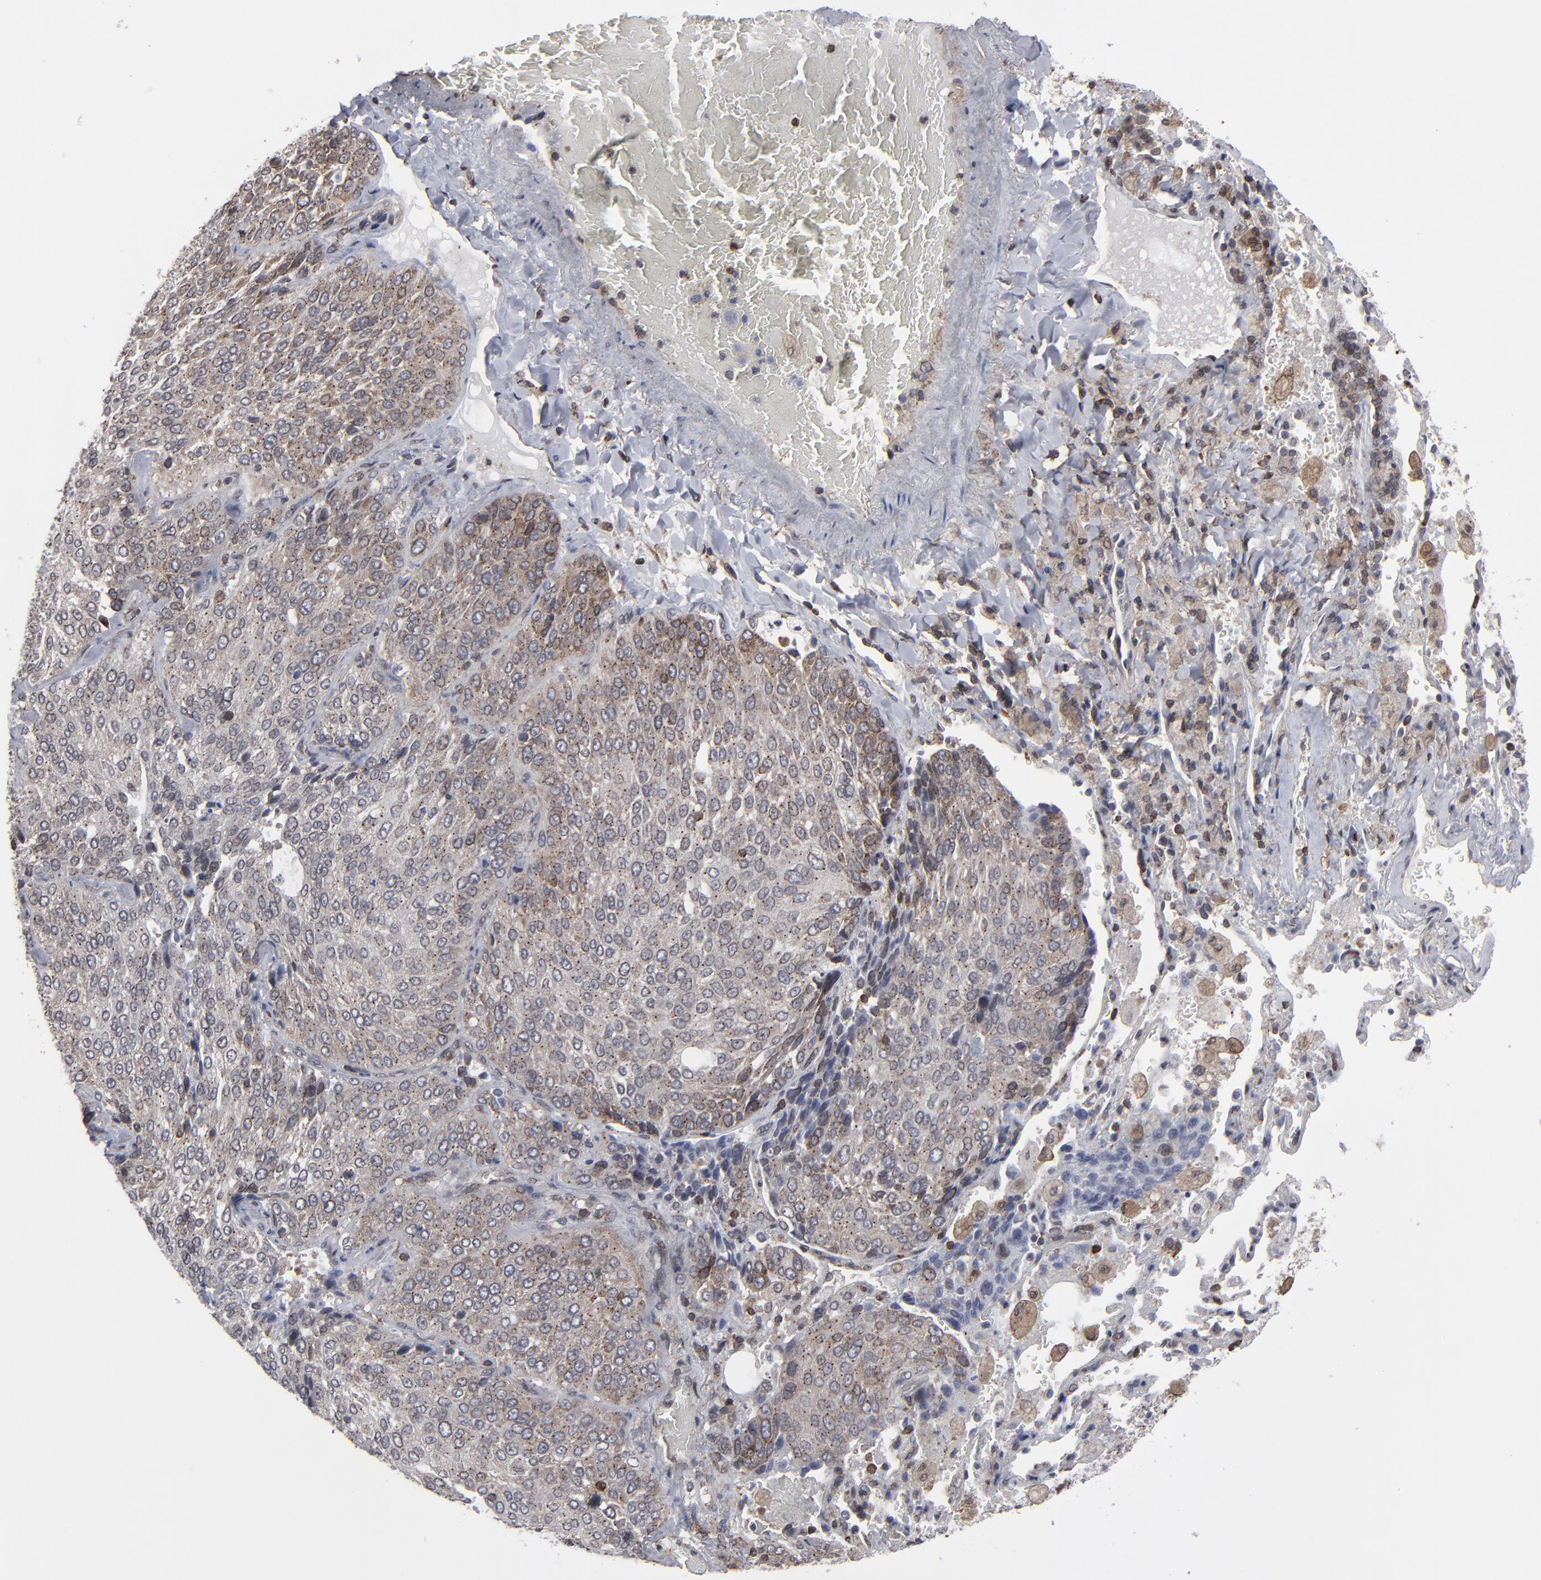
{"staining": {"intensity": "weak", "quantity": "25%-75%", "location": "cytoplasmic/membranous,nuclear"}, "tissue": "lung cancer", "cell_type": "Tumor cells", "image_type": "cancer", "snomed": [{"axis": "morphology", "description": "Squamous cell carcinoma, NOS"}, {"axis": "topography", "description": "Lung"}], "caption": "Approximately 25%-75% of tumor cells in human lung cancer show weak cytoplasmic/membranous and nuclear protein expression as visualized by brown immunohistochemical staining.", "gene": "KIAA2026", "patient": {"sex": "male", "age": 54}}